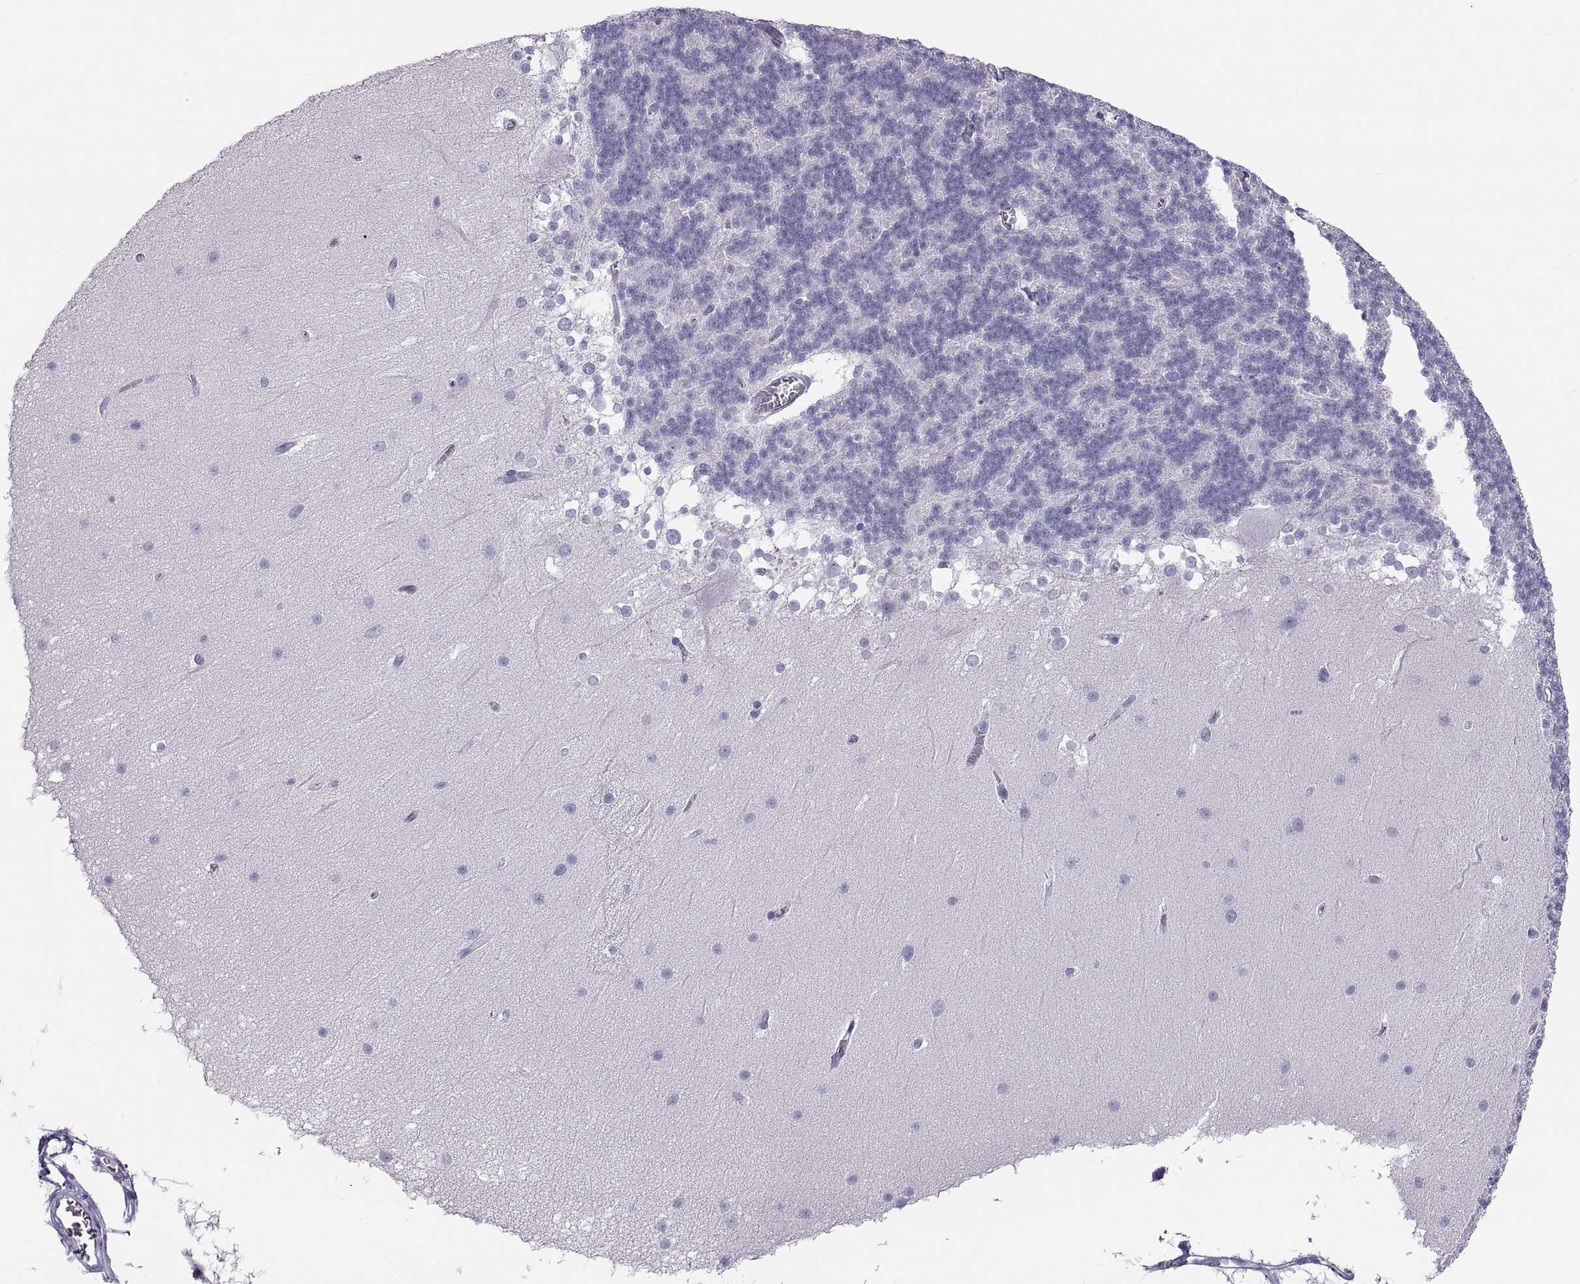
{"staining": {"intensity": "negative", "quantity": "none", "location": "none"}, "tissue": "cerebellum", "cell_type": "Cells in granular layer", "image_type": "normal", "snomed": [{"axis": "morphology", "description": "Normal tissue, NOS"}, {"axis": "topography", "description": "Cerebellum"}], "caption": "There is no significant positivity in cells in granular layer of cerebellum. (DAB (3,3'-diaminobenzidine) immunohistochemistry with hematoxylin counter stain).", "gene": "SEMG1", "patient": {"sex": "female", "age": 19}}